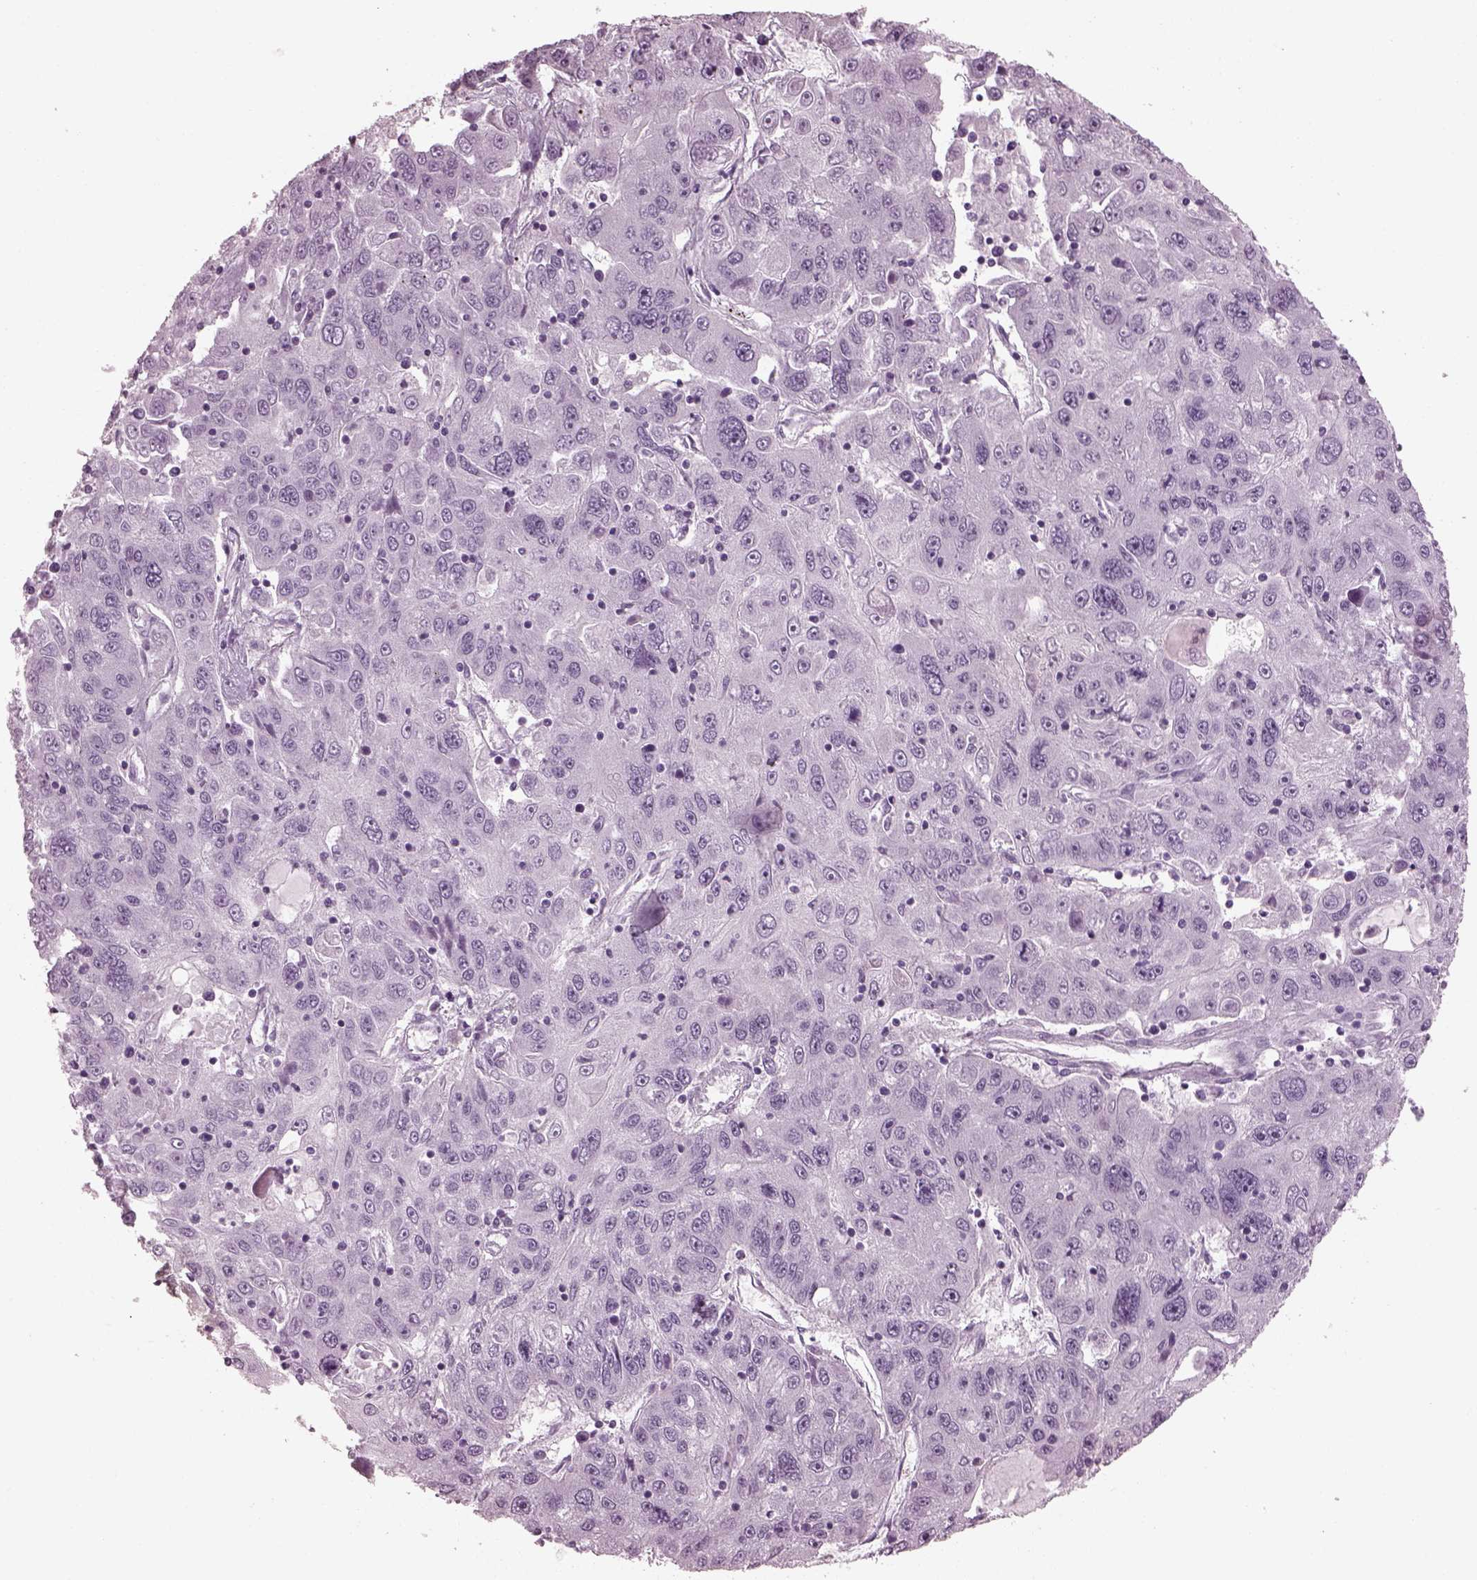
{"staining": {"intensity": "negative", "quantity": "none", "location": "none"}, "tissue": "stomach cancer", "cell_type": "Tumor cells", "image_type": "cancer", "snomed": [{"axis": "morphology", "description": "Adenocarcinoma, NOS"}, {"axis": "topography", "description": "Stomach"}], "caption": "Adenocarcinoma (stomach) was stained to show a protein in brown. There is no significant expression in tumor cells.", "gene": "PDC", "patient": {"sex": "male", "age": 56}}